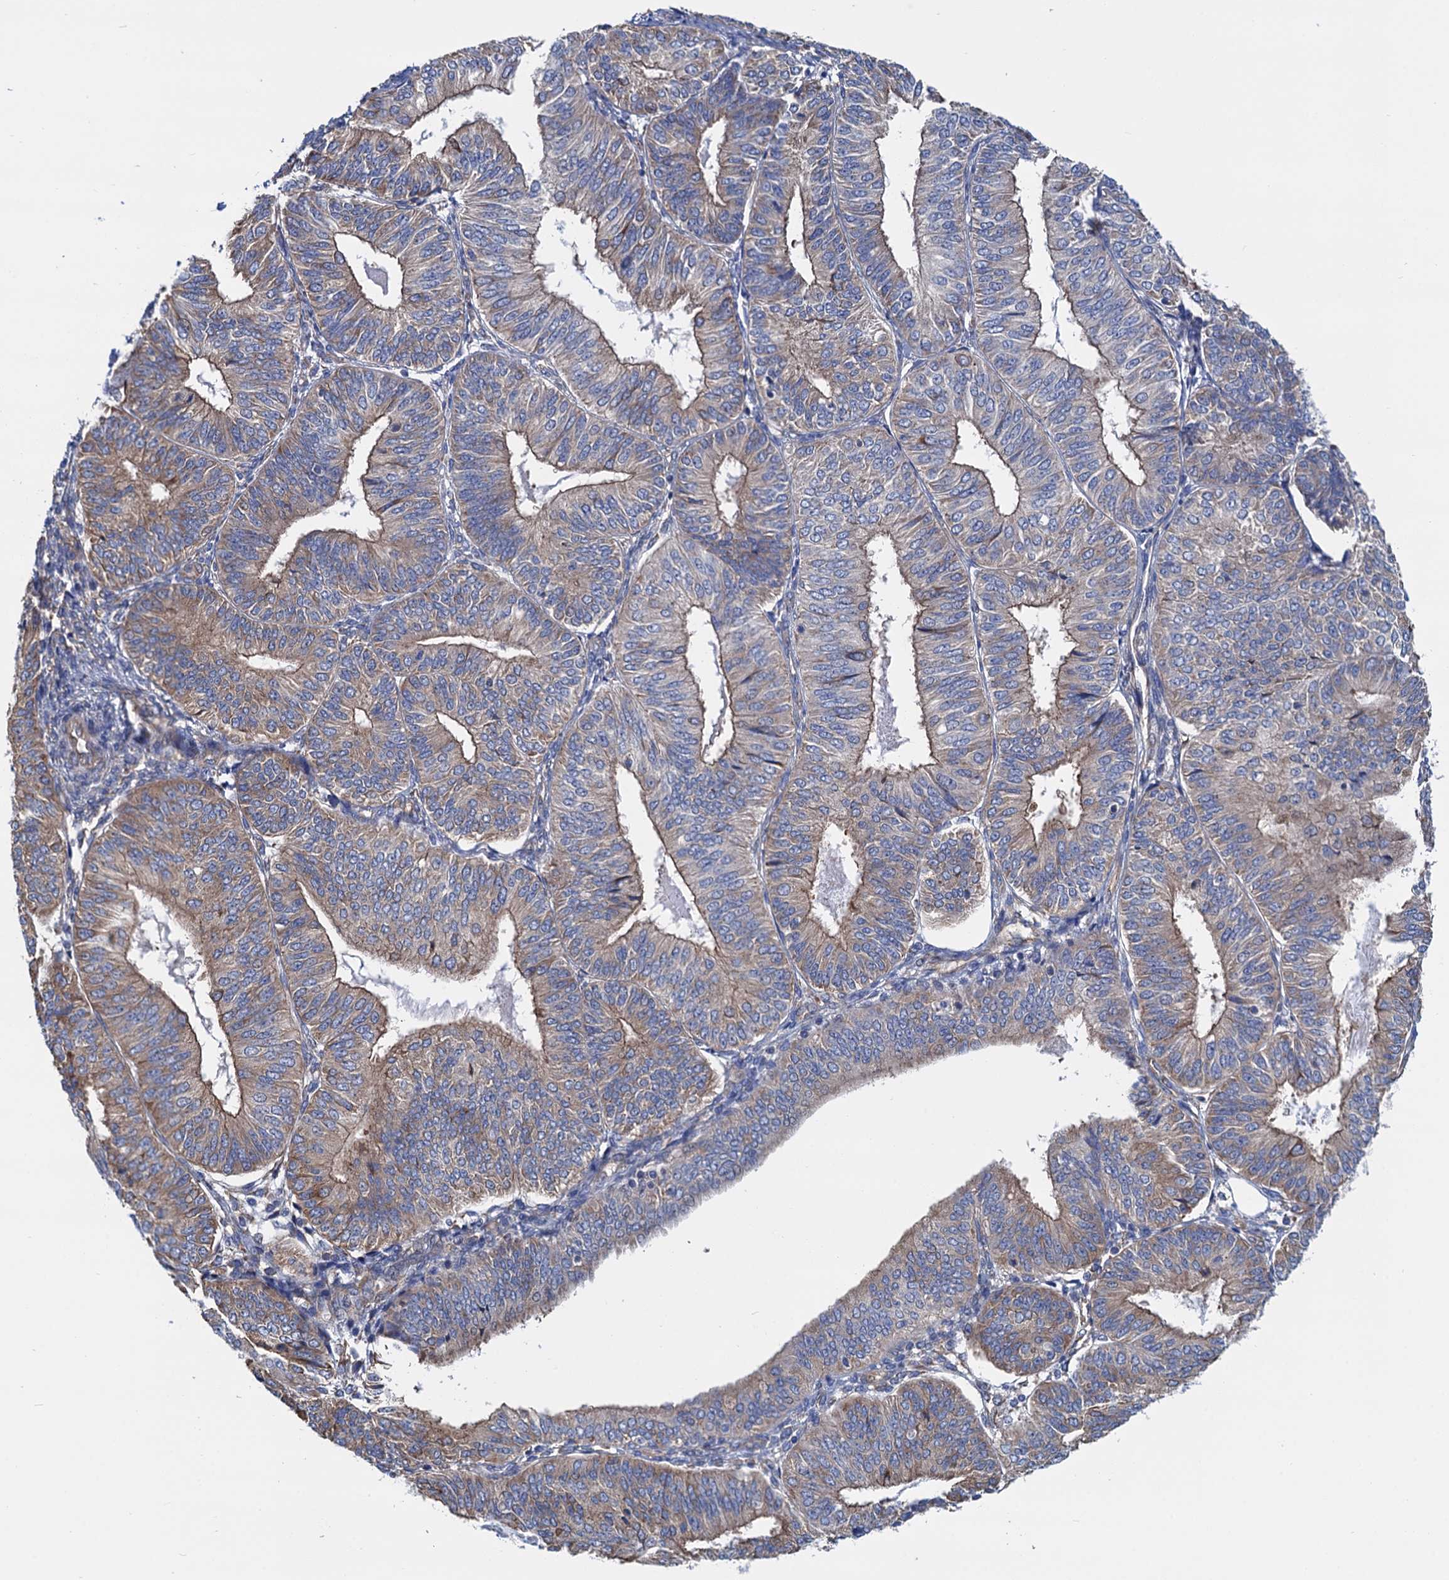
{"staining": {"intensity": "weak", "quantity": ">75%", "location": "cytoplasmic/membranous"}, "tissue": "endometrial cancer", "cell_type": "Tumor cells", "image_type": "cancer", "snomed": [{"axis": "morphology", "description": "Adenocarcinoma, NOS"}, {"axis": "topography", "description": "Endometrium"}], "caption": "The histopathology image shows staining of adenocarcinoma (endometrial), revealing weak cytoplasmic/membranous protein positivity (brown color) within tumor cells.", "gene": "SLC12A7", "patient": {"sex": "female", "age": 58}}